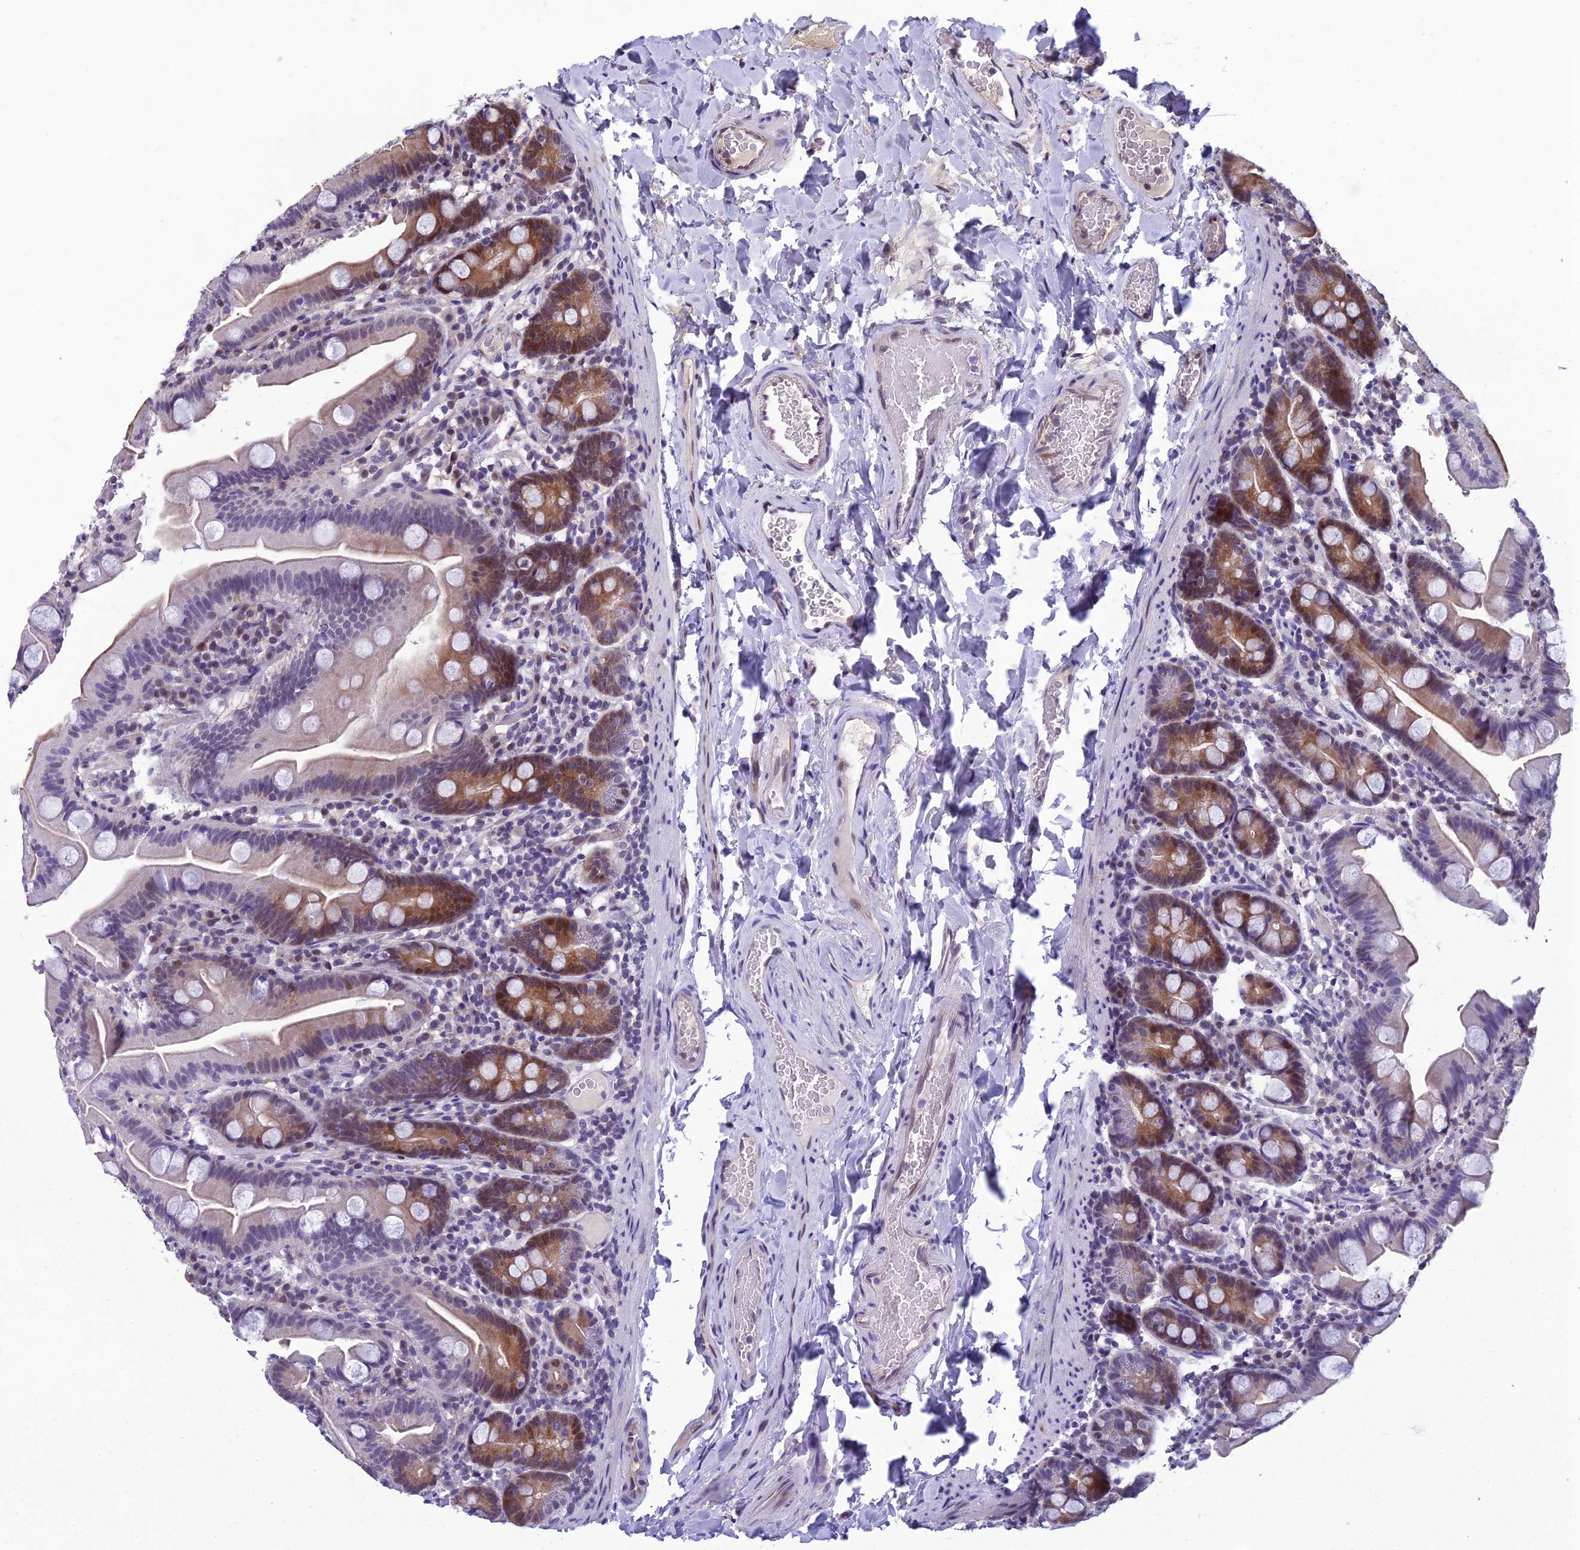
{"staining": {"intensity": "moderate", "quantity": "25%-75%", "location": "cytoplasmic/membranous"}, "tissue": "small intestine", "cell_type": "Glandular cells", "image_type": "normal", "snomed": [{"axis": "morphology", "description": "Normal tissue, NOS"}, {"axis": "topography", "description": "Small intestine"}], "caption": "A brown stain shows moderate cytoplasmic/membranous positivity of a protein in glandular cells of unremarkable human small intestine. Nuclei are stained in blue.", "gene": "GRWD1", "patient": {"sex": "female", "age": 68}}